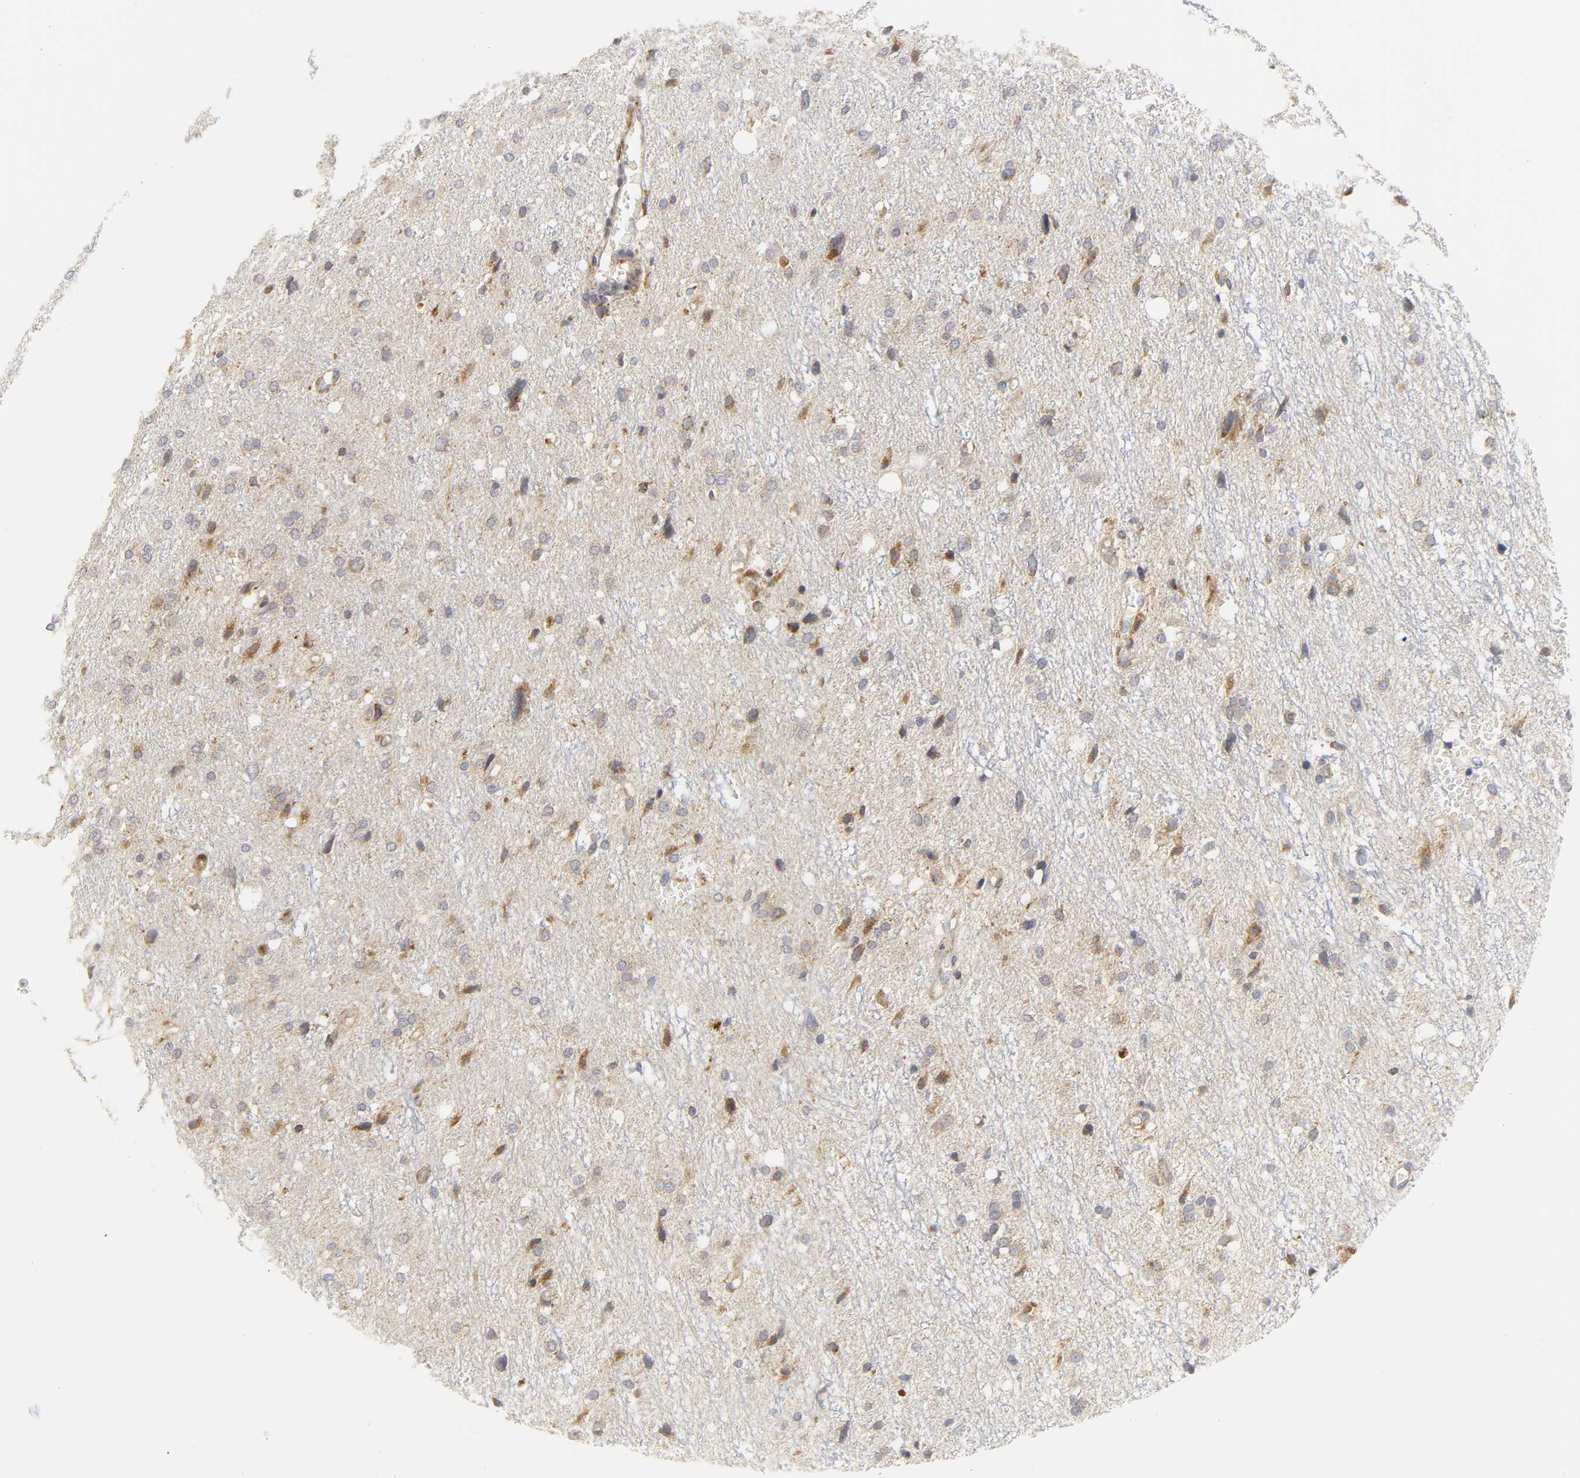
{"staining": {"intensity": "moderate", "quantity": "25%-75%", "location": "cytoplasmic/membranous"}, "tissue": "glioma", "cell_type": "Tumor cells", "image_type": "cancer", "snomed": [{"axis": "morphology", "description": "Glioma, malignant, High grade"}, {"axis": "topography", "description": "Brain"}], "caption": "DAB immunohistochemical staining of malignant high-grade glioma shows moderate cytoplasmic/membranous protein staining in approximately 25%-75% of tumor cells.", "gene": "BAX", "patient": {"sex": "female", "age": 59}}